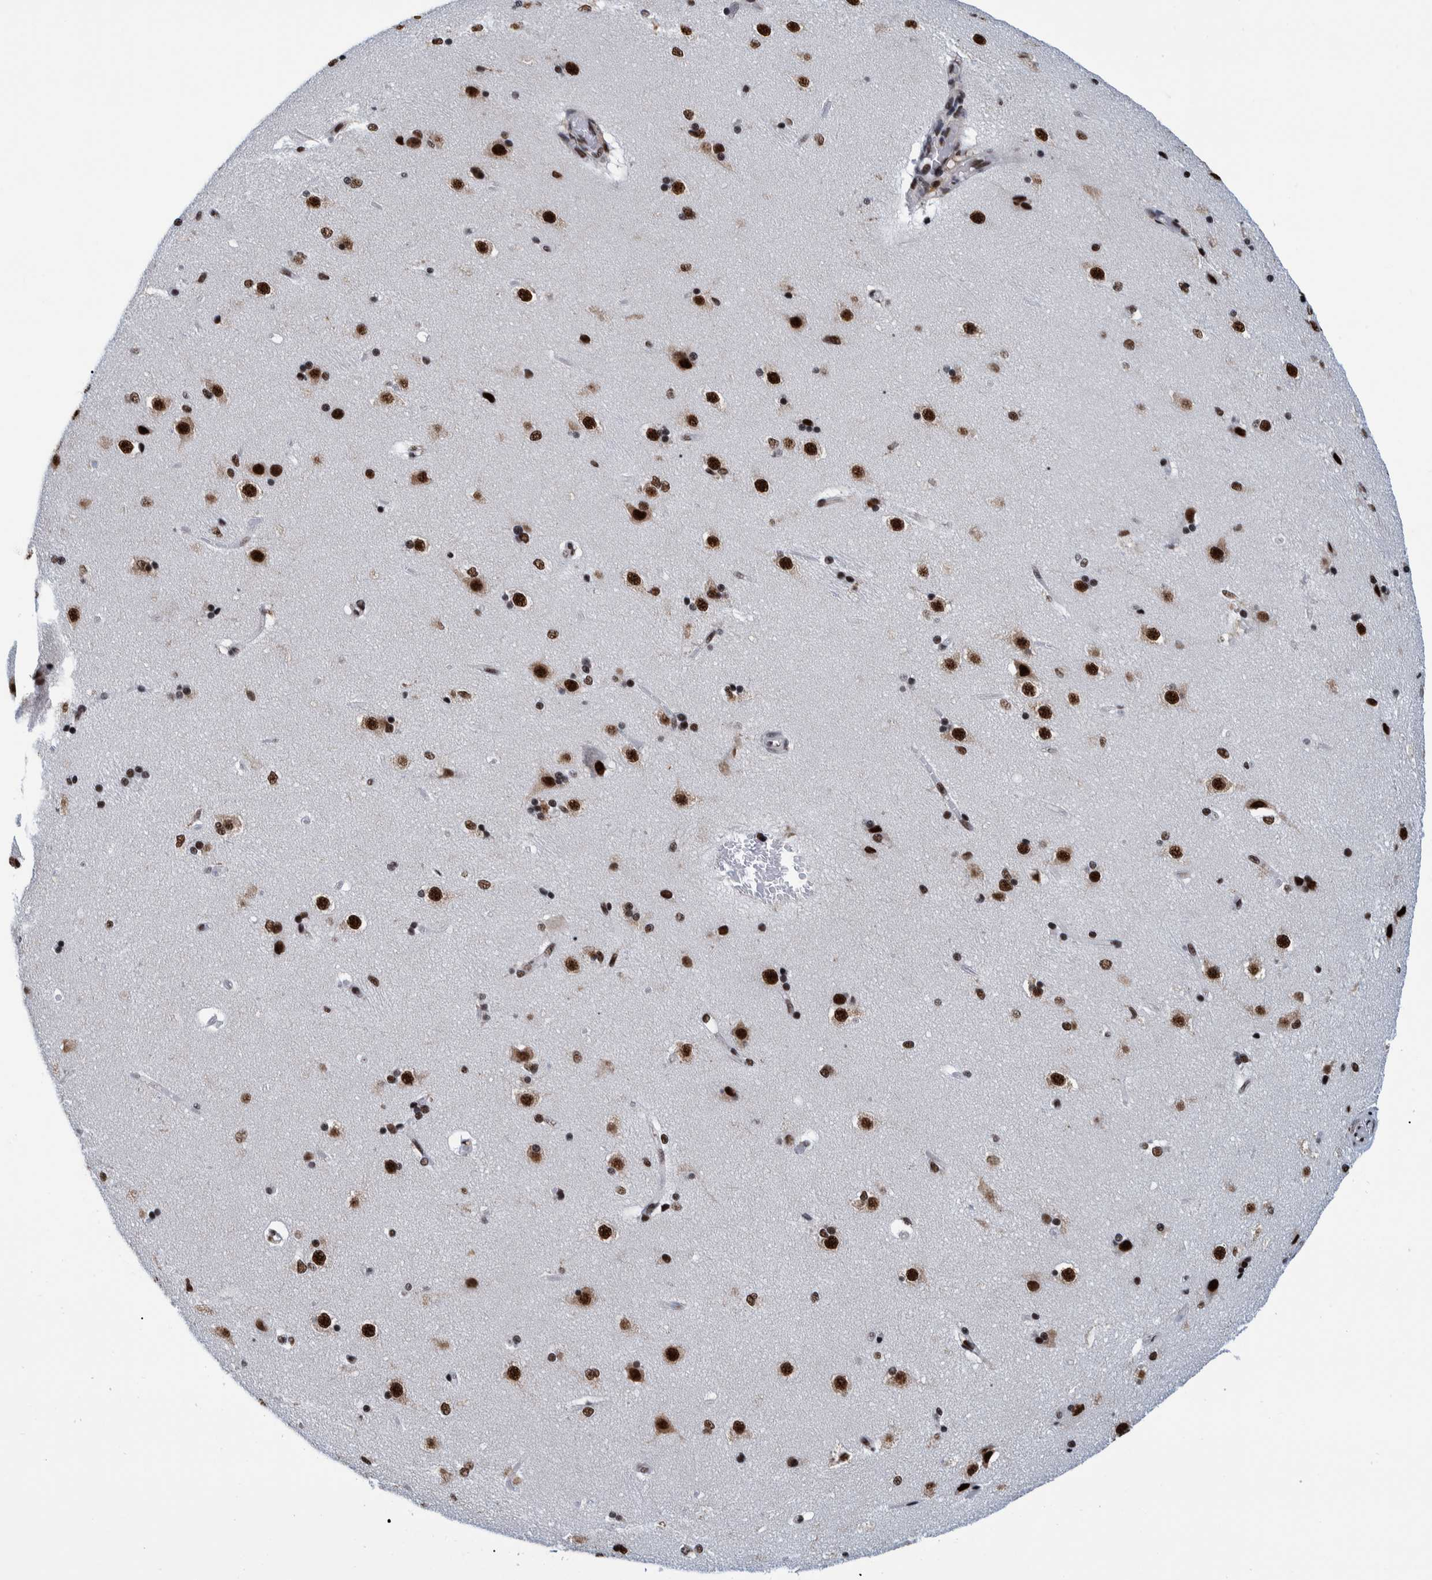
{"staining": {"intensity": "strong", "quantity": ">75%", "location": "nuclear"}, "tissue": "caudate", "cell_type": "Glial cells", "image_type": "normal", "snomed": [{"axis": "morphology", "description": "Normal tissue, NOS"}, {"axis": "topography", "description": "Lateral ventricle wall"}], "caption": "The immunohistochemical stain labels strong nuclear expression in glial cells of unremarkable caudate. (DAB (3,3'-diaminobenzidine) IHC, brown staining for protein, blue staining for nuclei).", "gene": "EFTUD2", "patient": {"sex": "female", "age": 19}}